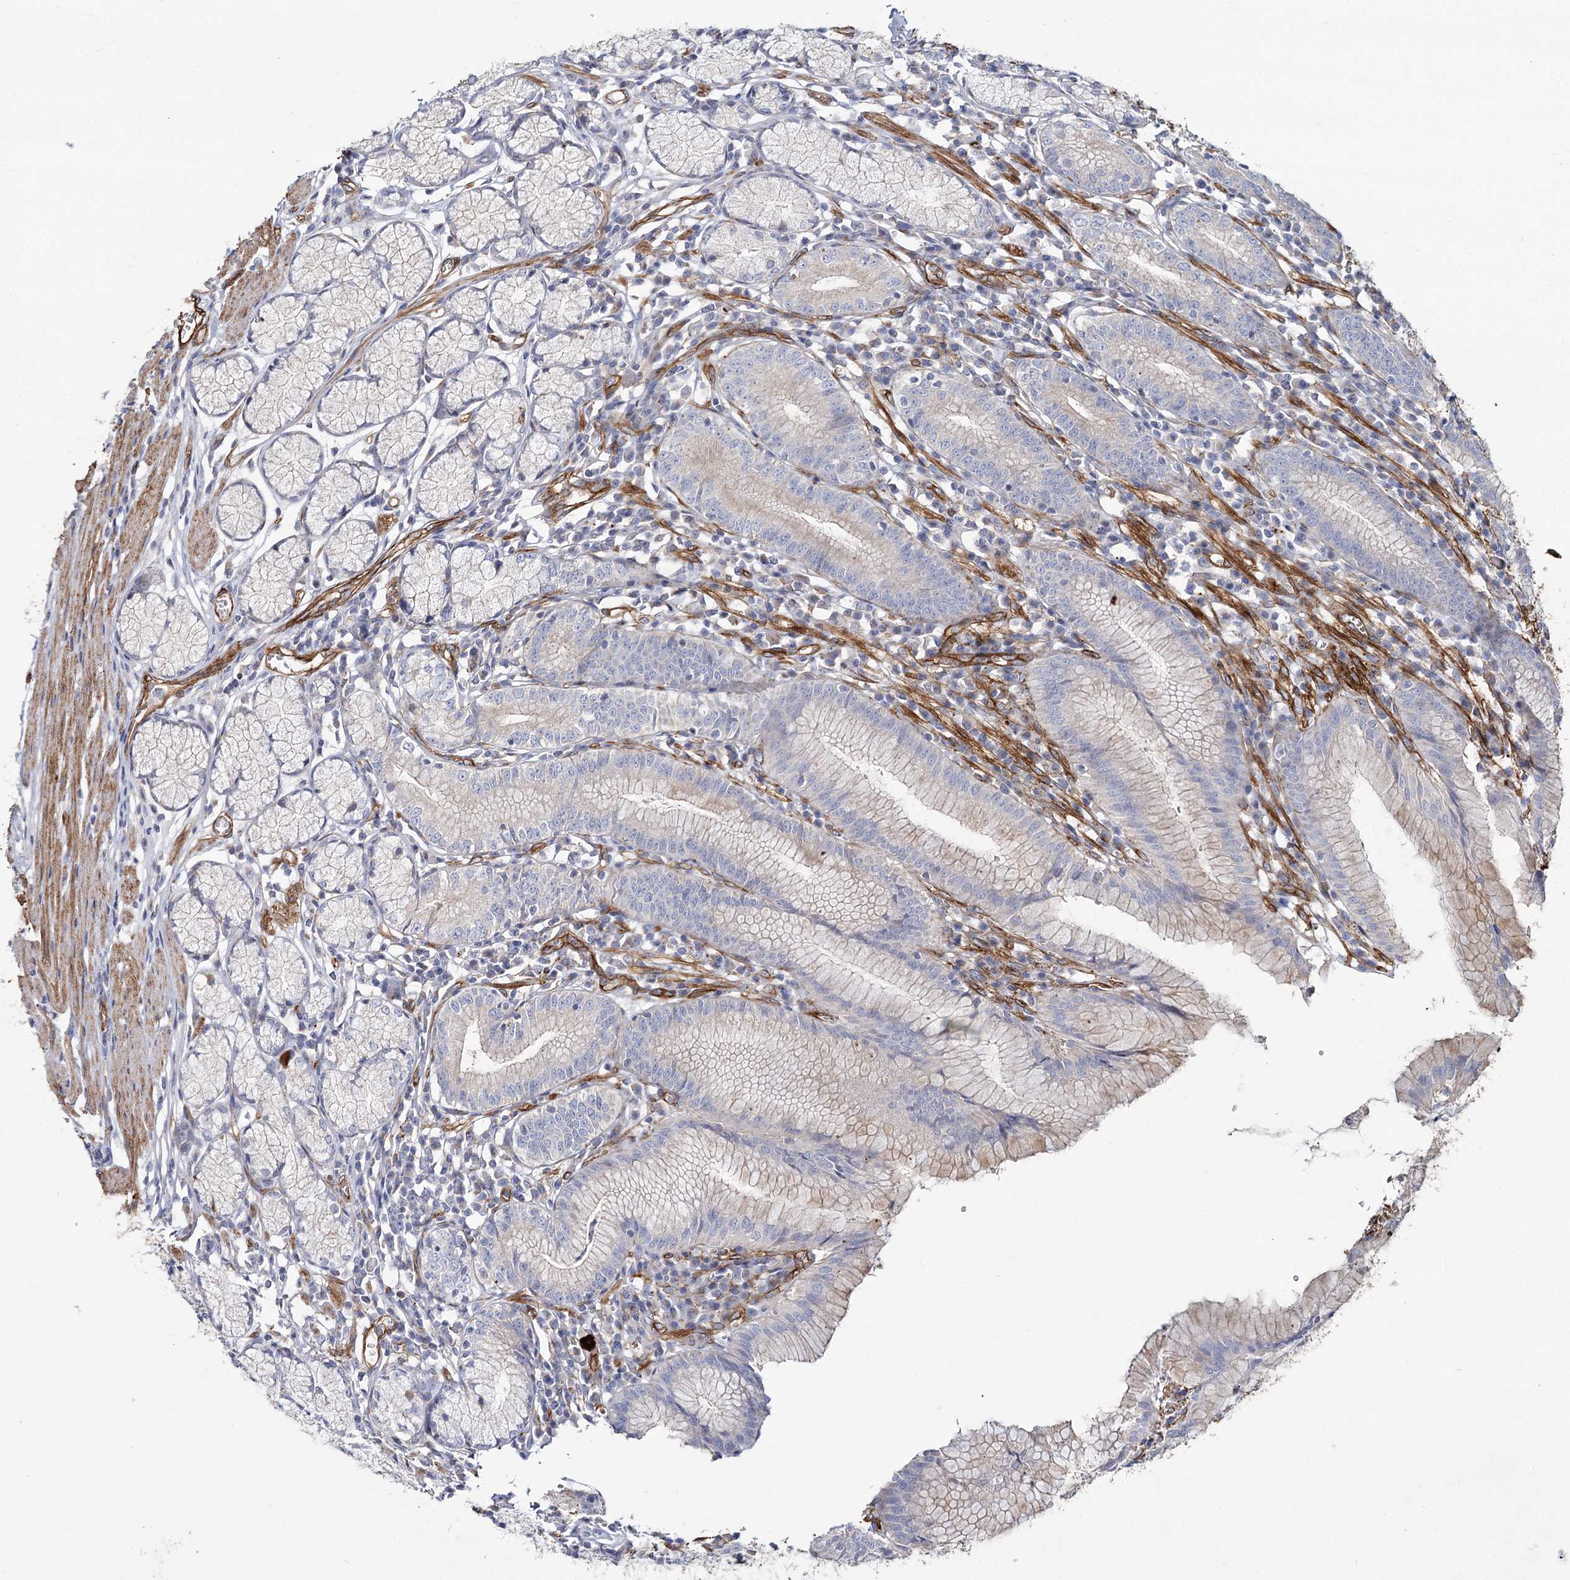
{"staining": {"intensity": "moderate", "quantity": "25%-75%", "location": "cytoplasmic/membranous"}, "tissue": "stomach", "cell_type": "Glandular cells", "image_type": "normal", "snomed": [{"axis": "morphology", "description": "Normal tissue, NOS"}, {"axis": "topography", "description": "Stomach"}], "caption": "Stomach stained with immunohistochemistry exhibits moderate cytoplasmic/membranous expression in approximately 25%-75% of glandular cells. The protein is stained brown, and the nuclei are stained in blue (DAB IHC with brightfield microscopy, high magnification).", "gene": "TMEM164", "patient": {"sex": "male", "age": 55}}